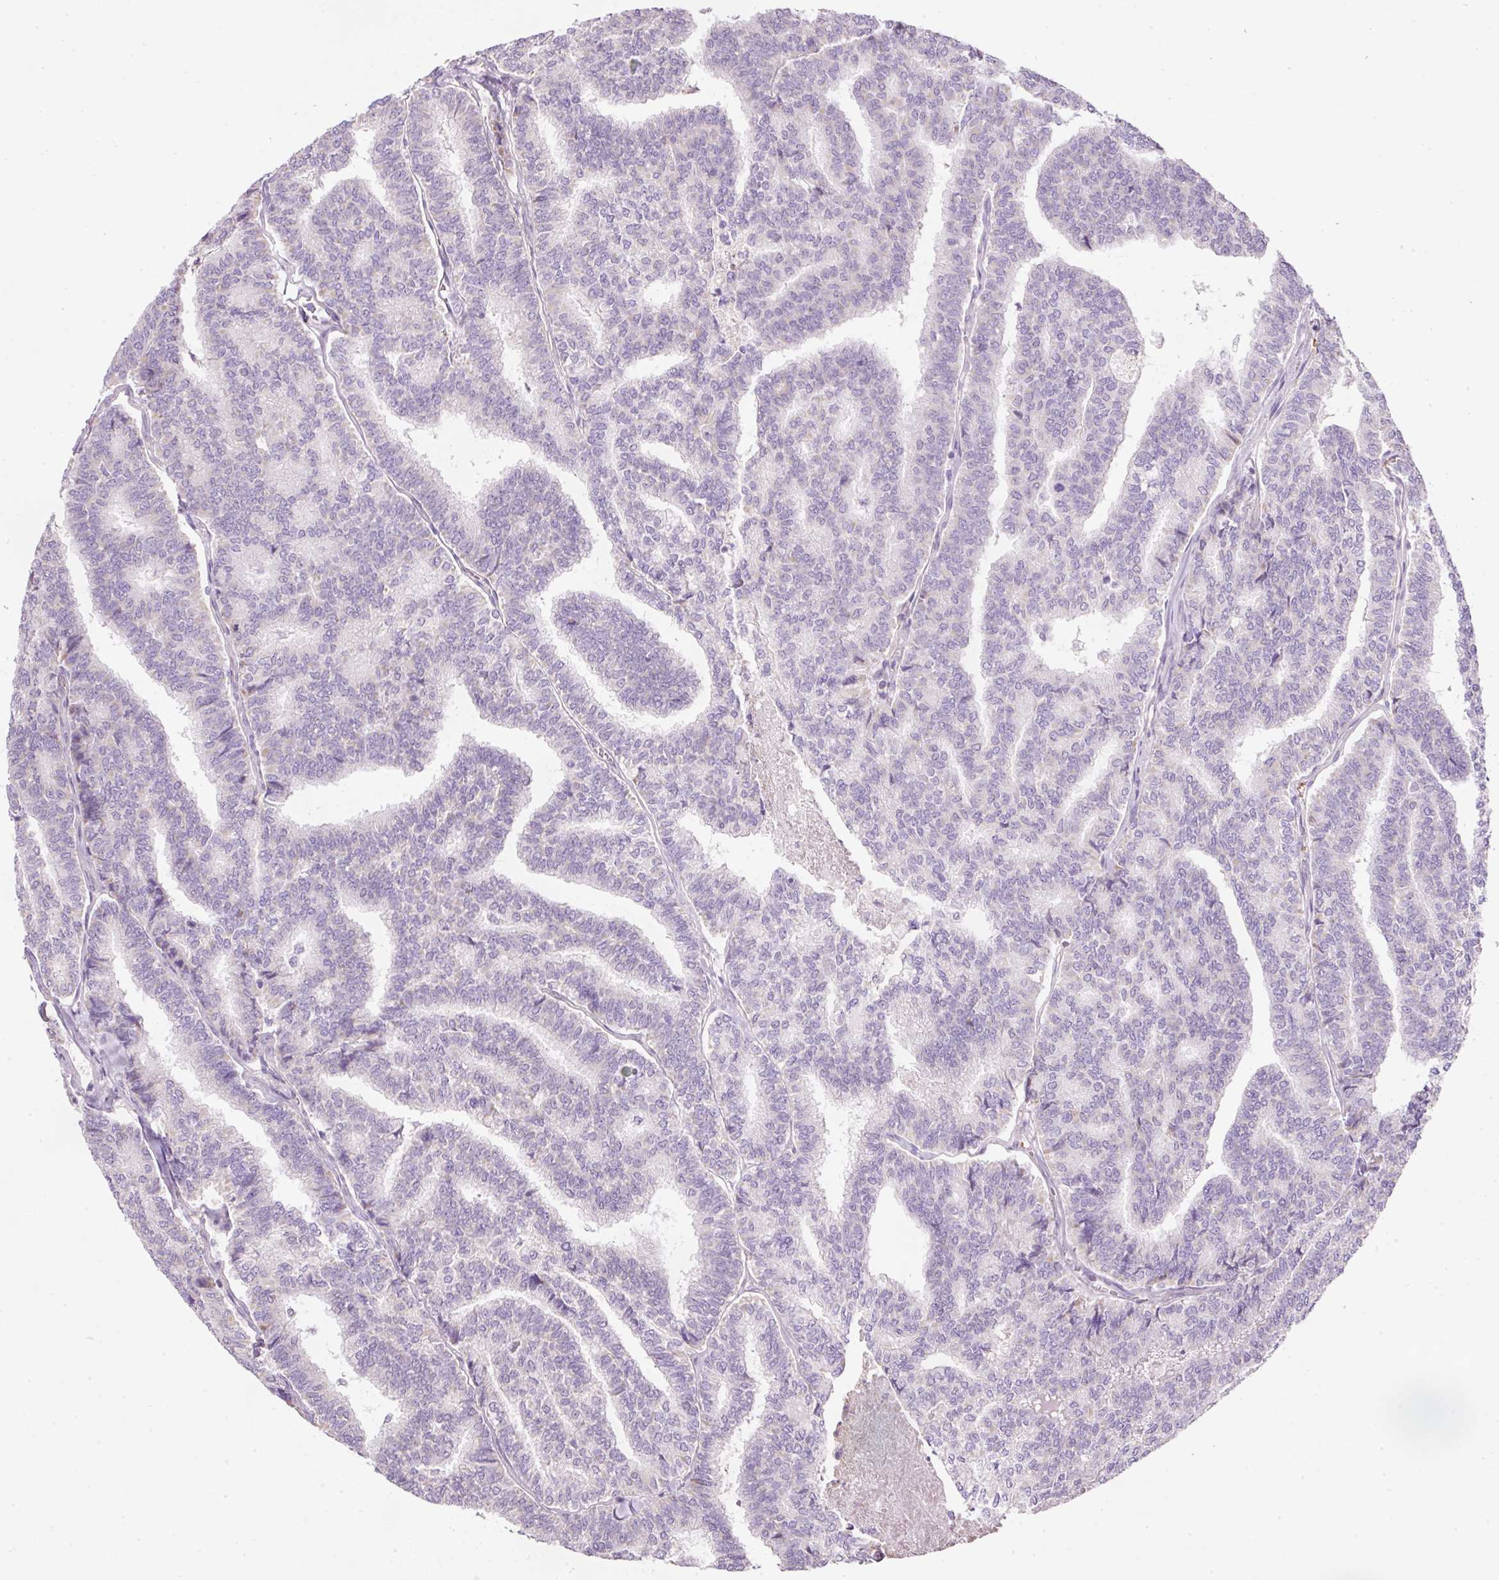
{"staining": {"intensity": "negative", "quantity": "none", "location": "none"}, "tissue": "thyroid cancer", "cell_type": "Tumor cells", "image_type": "cancer", "snomed": [{"axis": "morphology", "description": "Papillary adenocarcinoma, NOS"}, {"axis": "topography", "description": "Thyroid gland"}], "caption": "There is no significant staining in tumor cells of thyroid papillary adenocarcinoma.", "gene": "KPNA5", "patient": {"sex": "female", "age": 35}}